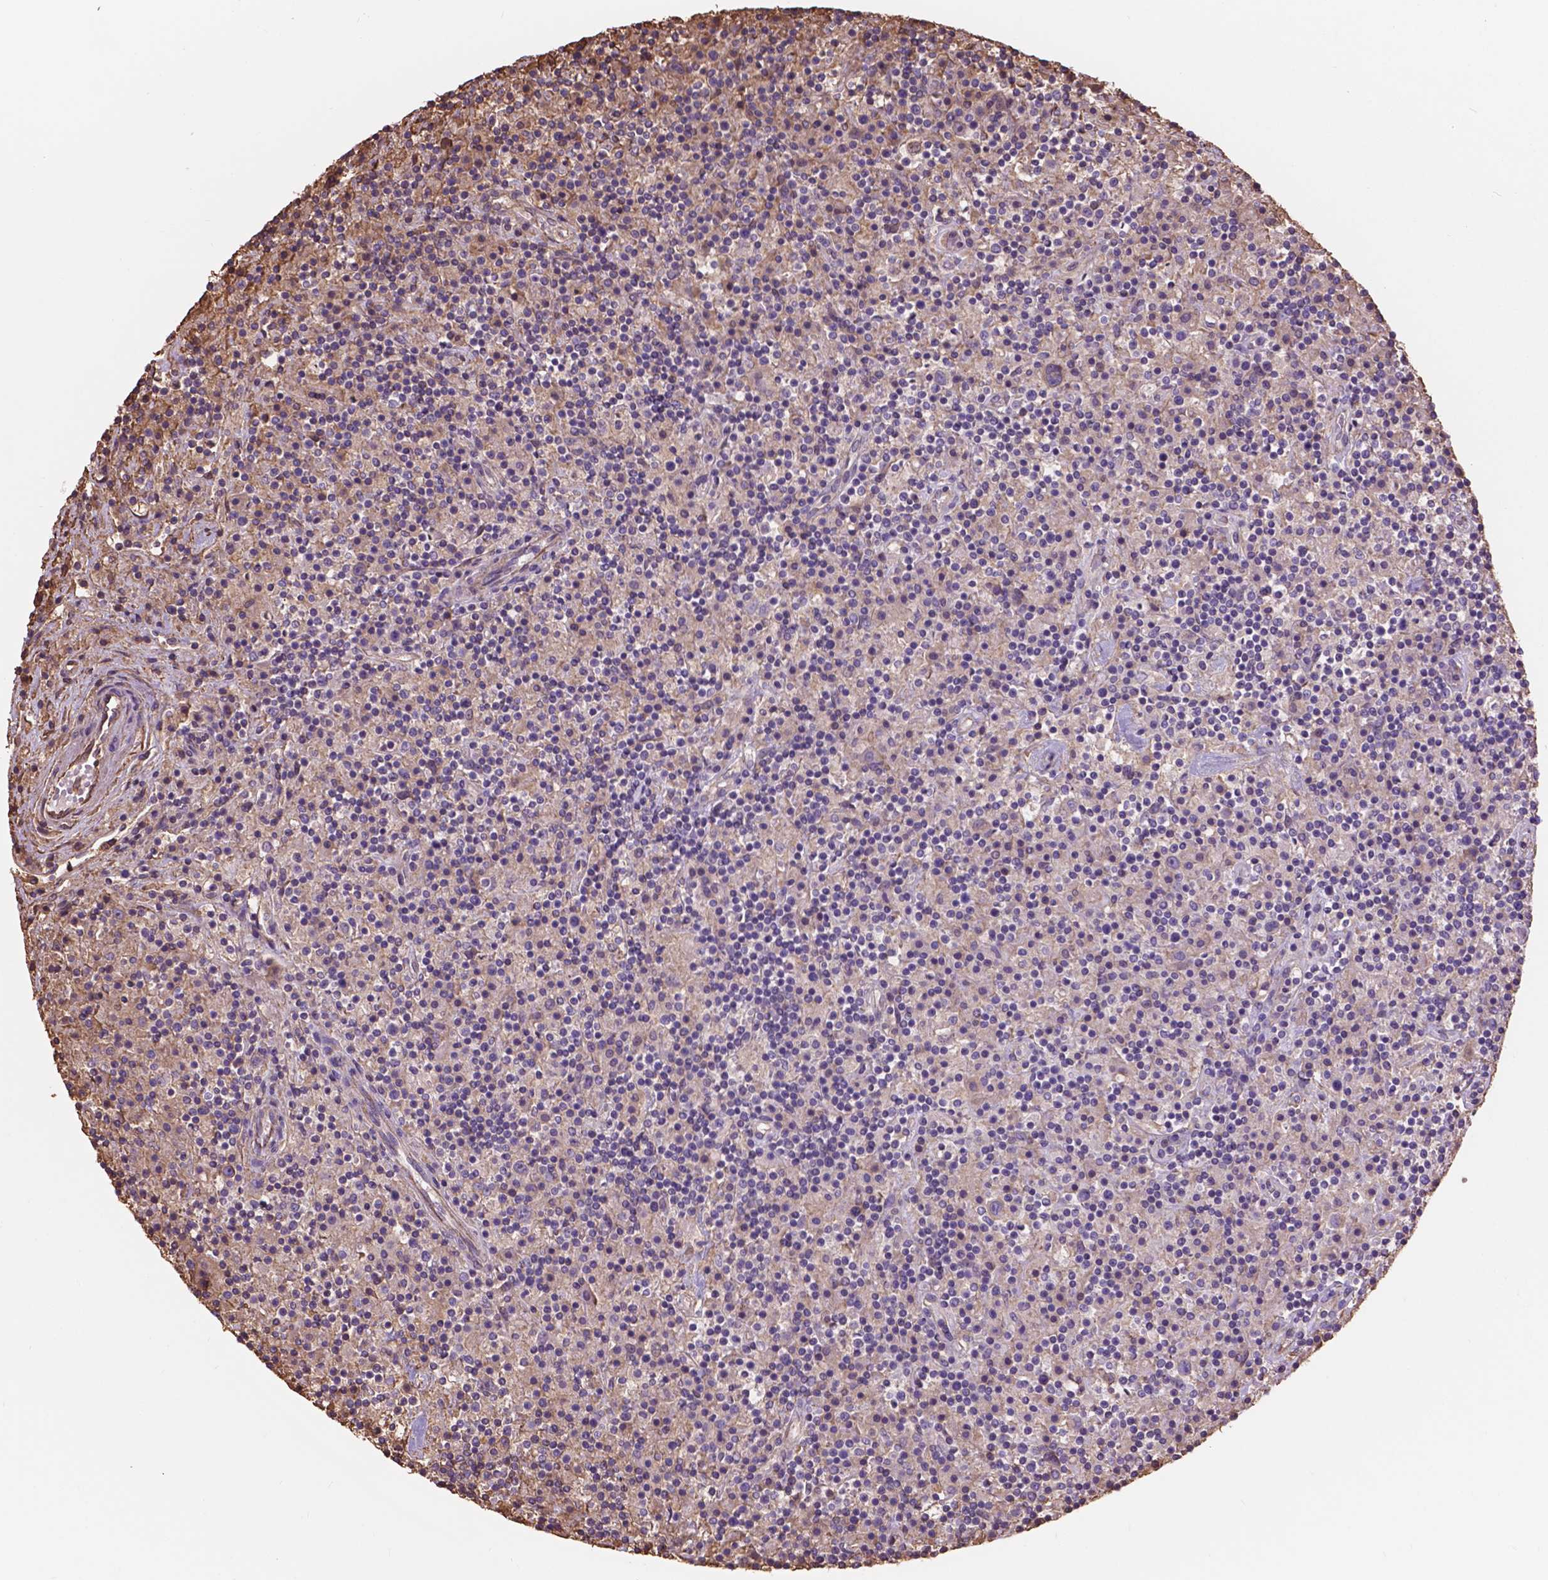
{"staining": {"intensity": "negative", "quantity": "none", "location": "none"}, "tissue": "lymphoma", "cell_type": "Tumor cells", "image_type": "cancer", "snomed": [{"axis": "morphology", "description": "Hodgkin's disease, NOS"}, {"axis": "topography", "description": "Lymph node"}], "caption": "High magnification brightfield microscopy of lymphoma stained with DAB (brown) and counterstained with hematoxylin (blue): tumor cells show no significant expression. (DAB immunohistochemistry (IHC) visualized using brightfield microscopy, high magnification).", "gene": "NIPA2", "patient": {"sex": "male", "age": 70}}